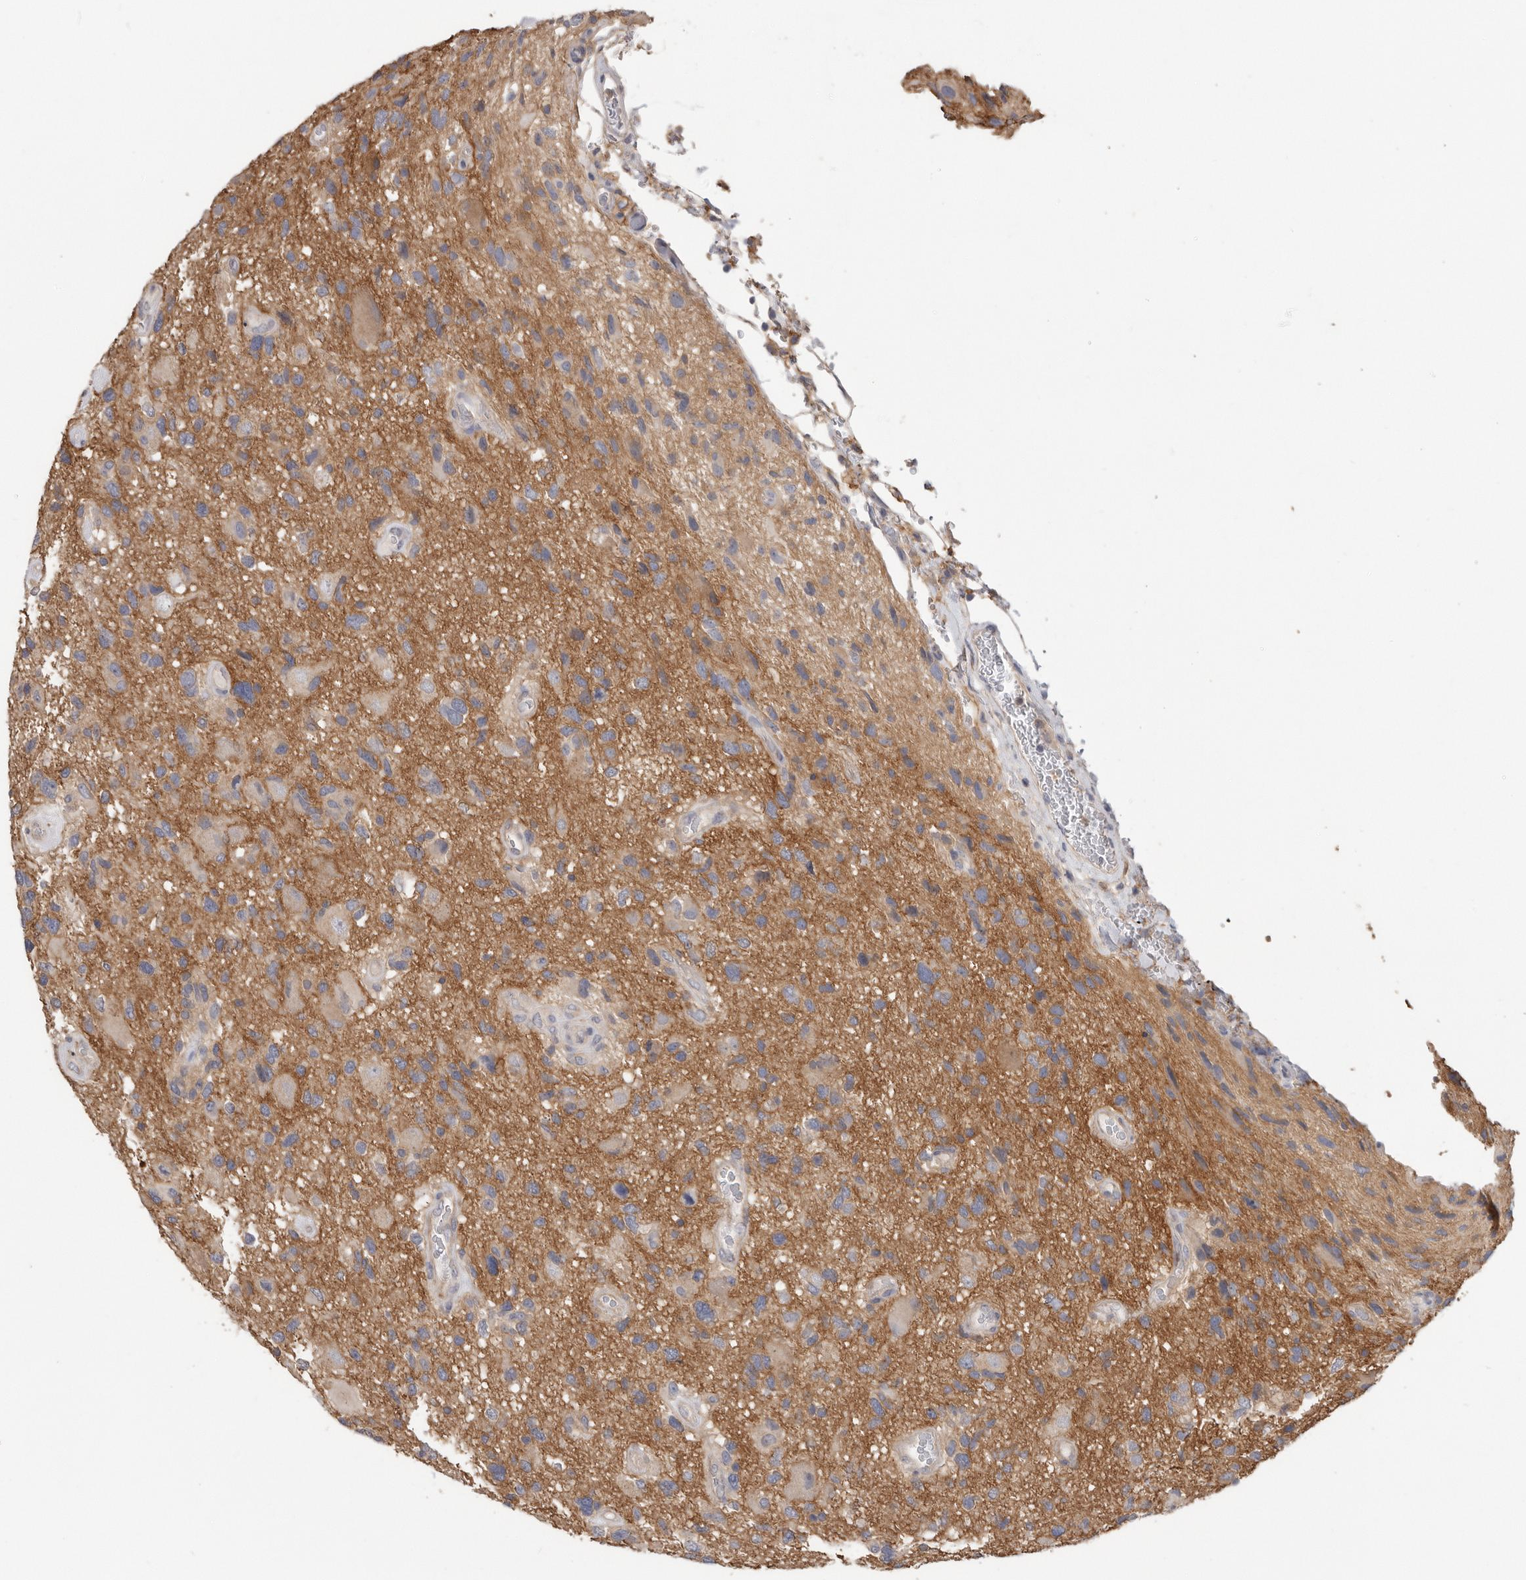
{"staining": {"intensity": "weak", "quantity": "<25%", "location": "cytoplasmic/membranous"}, "tissue": "glioma", "cell_type": "Tumor cells", "image_type": "cancer", "snomed": [{"axis": "morphology", "description": "Glioma, malignant, High grade"}, {"axis": "topography", "description": "Brain"}], "caption": "The micrograph displays no staining of tumor cells in glioma. The staining is performed using DAB brown chromogen with nuclei counter-stained in using hematoxylin.", "gene": "WDTC1", "patient": {"sex": "male", "age": 33}}